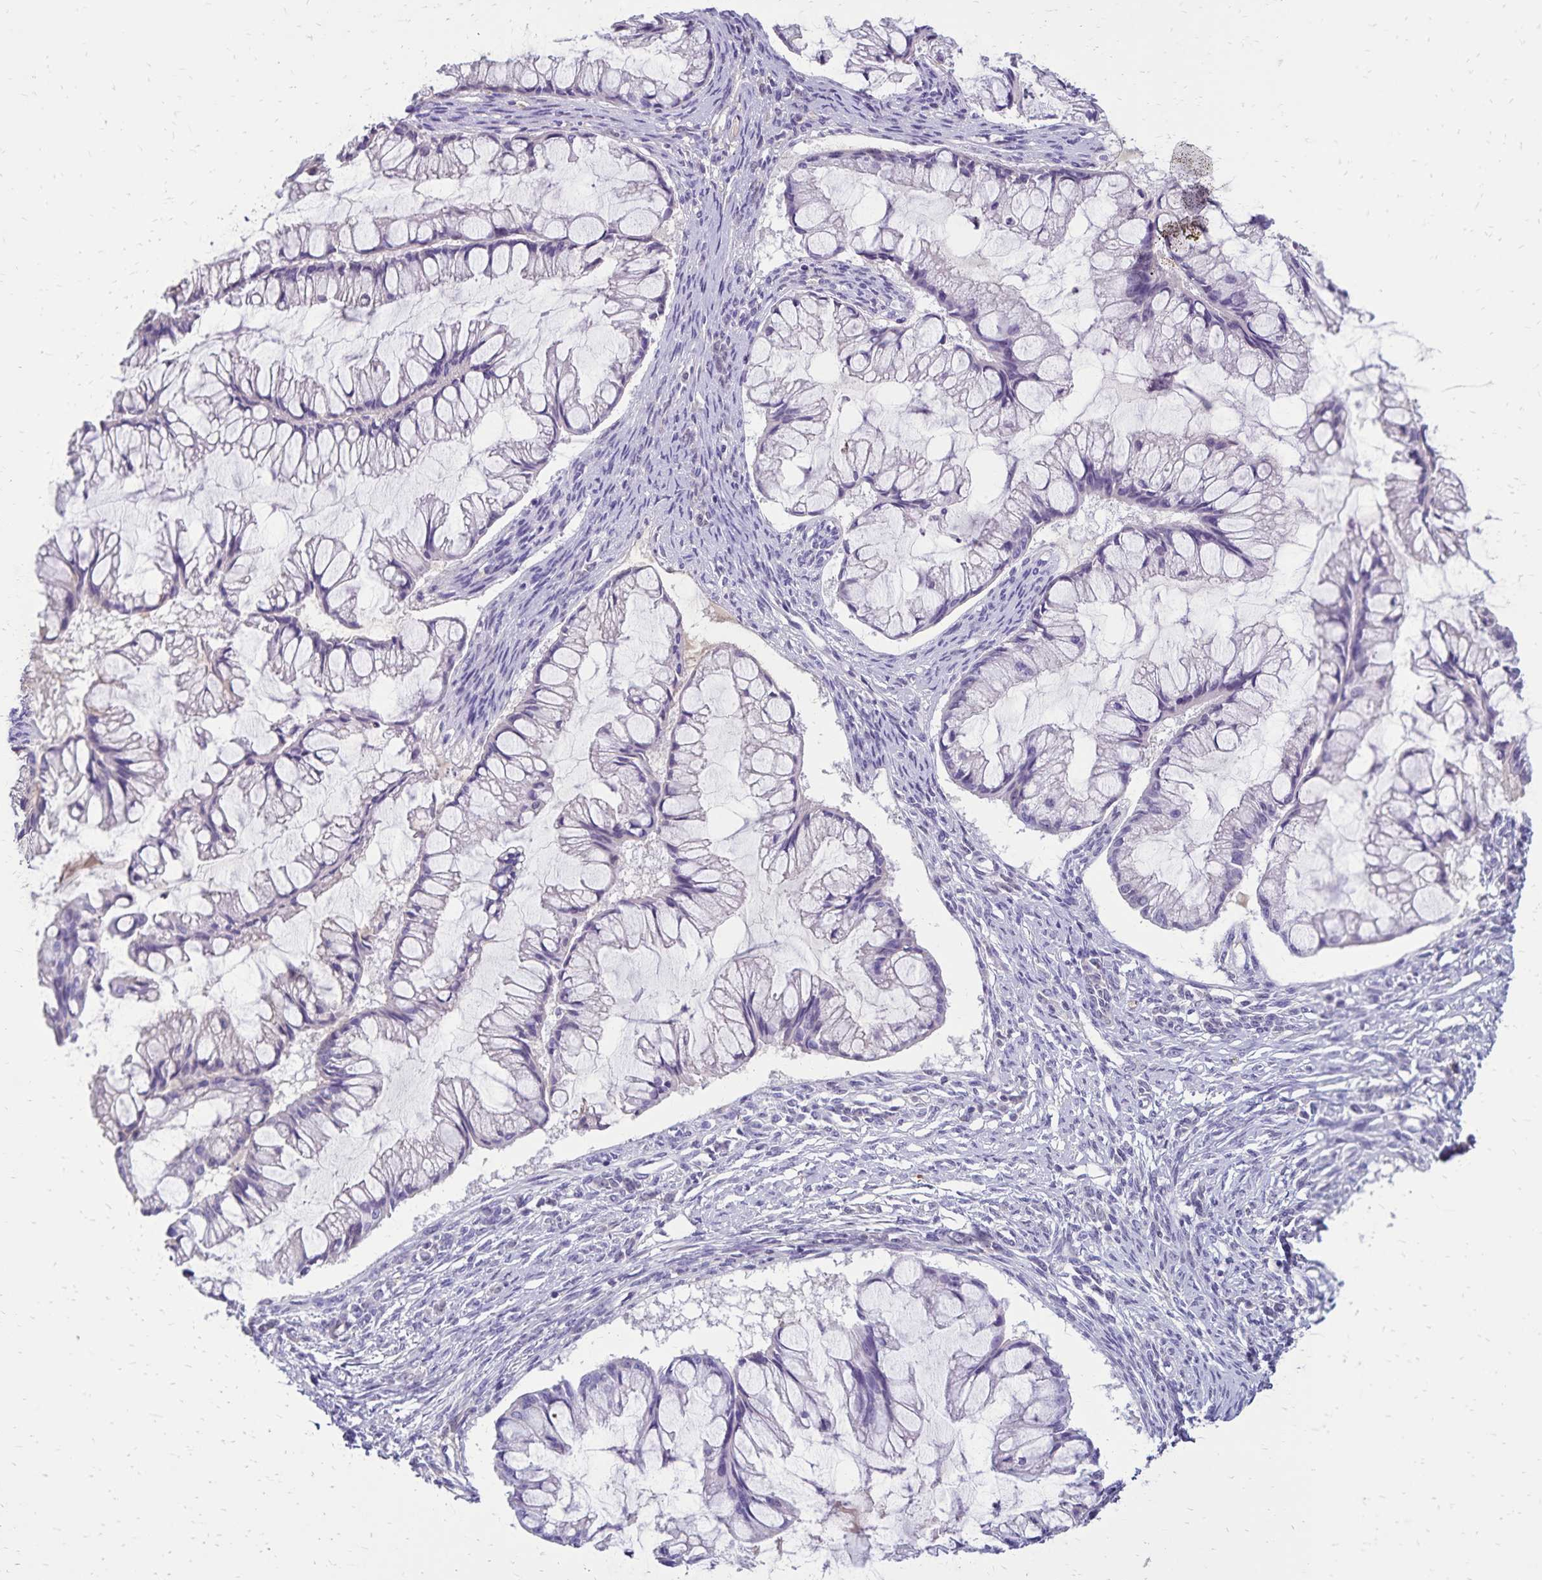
{"staining": {"intensity": "negative", "quantity": "none", "location": "none"}, "tissue": "ovarian cancer", "cell_type": "Tumor cells", "image_type": "cancer", "snomed": [{"axis": "morphology", "description": "Cystadenocarcinoma, mucinous, NOS"}, {"axis": "topography", "description": "Ovary"}], "caption": "Immunohistochemical staining of mucinous cystadenocarcinoma (ovarian) shows no significant positivity in tumor cells.", "gene": "CD27", "patient": {"sex": "female", "age": 73}}